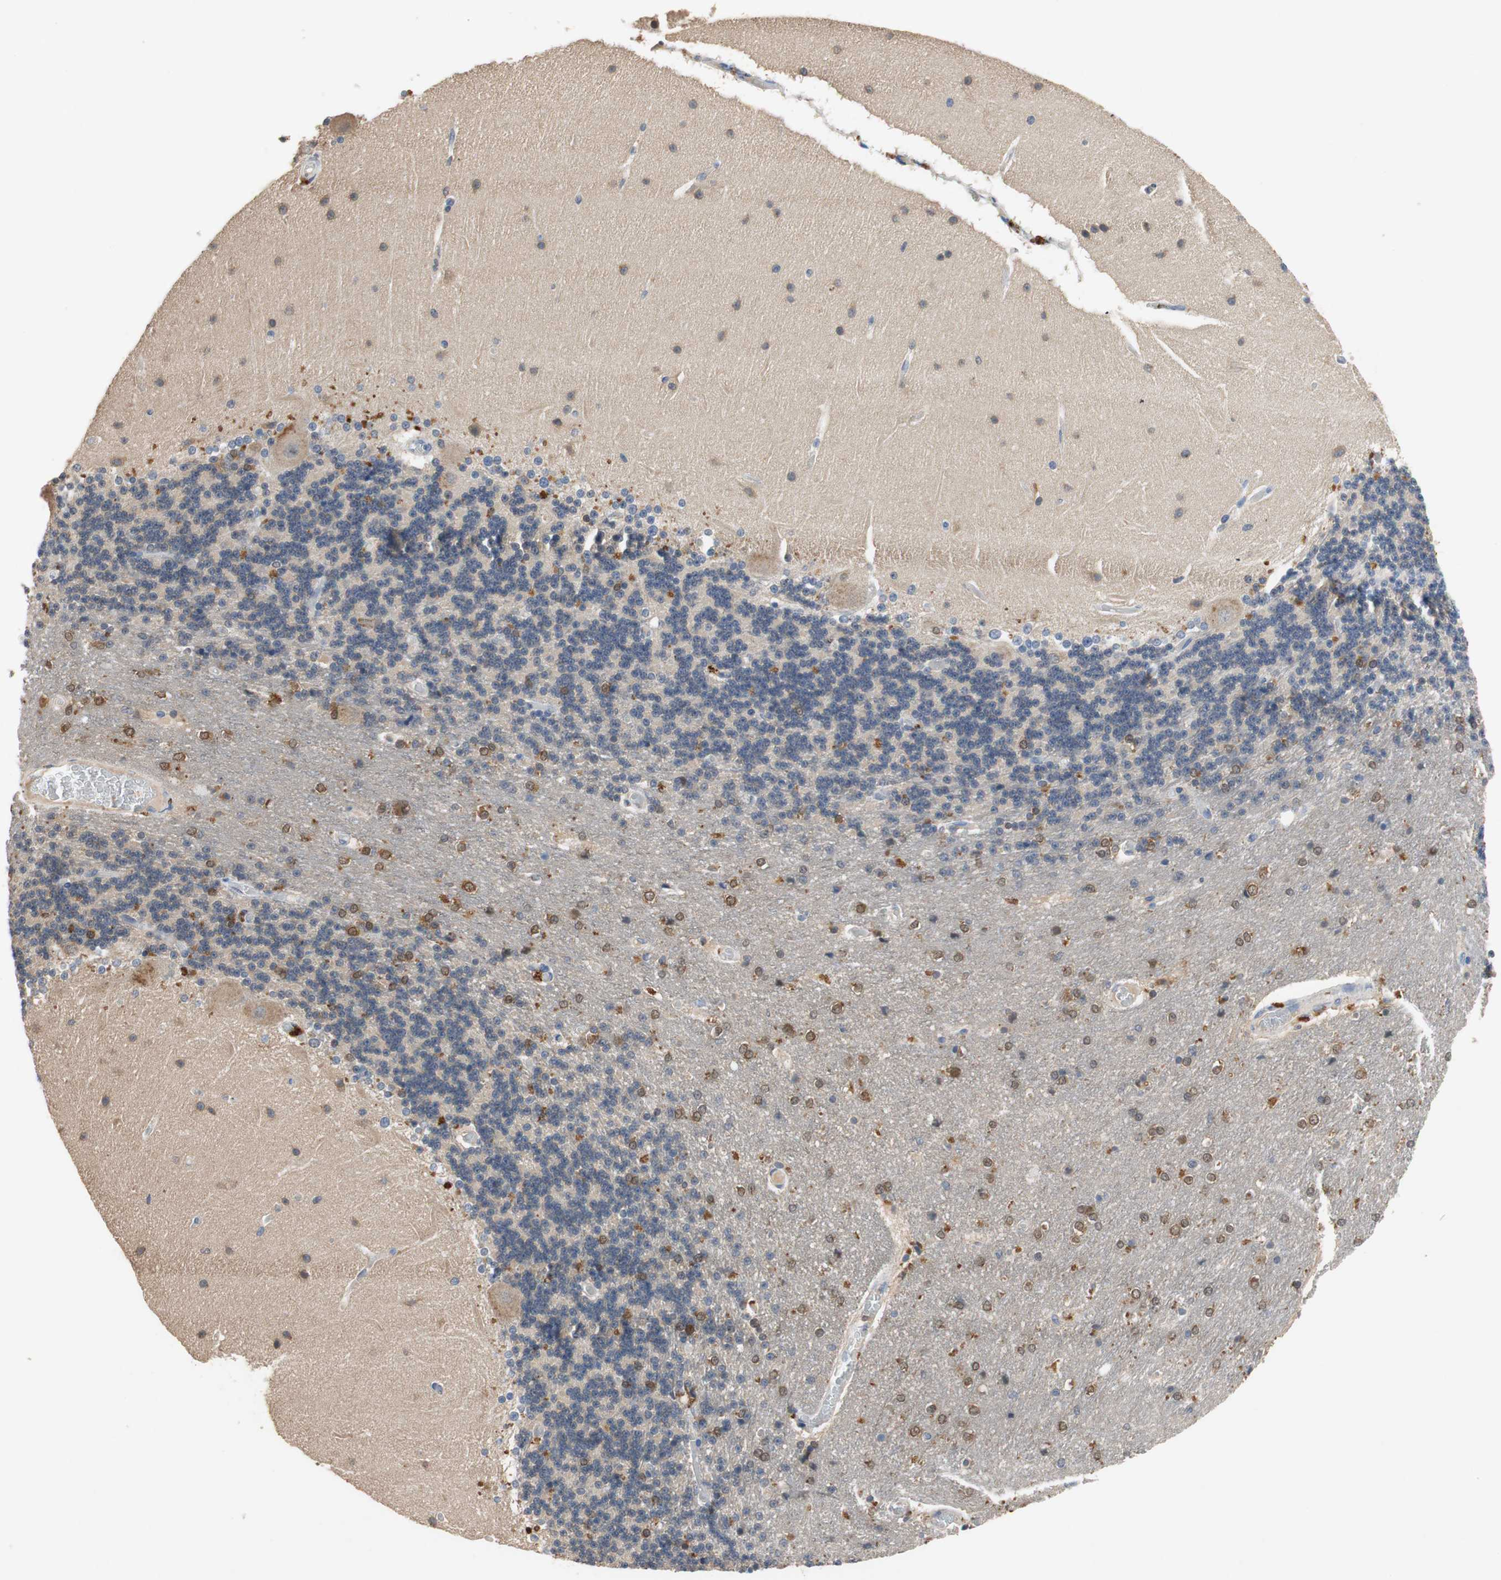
{"staining": {"intensity": "moderate", "quantity": "<25%", "location": "cytoplasmic/membranous"}, "tissue": "cerebellum", "cell_type": "Cells in granular layer", "image_type": "normal", "snomed": [{"axis": "morphology", "description": "Normal tissue, NOS"}, {"axis": "topography", "description": "Cerebellum"}], "caption": "Immunohistochemical staining of normal human cerebellum displays moderate cytoplasmic/membranous protein staining in about <25% of cells in granular layer.", "gene": "ADAP1", "patient": {"sex": "female", "age": 54}}